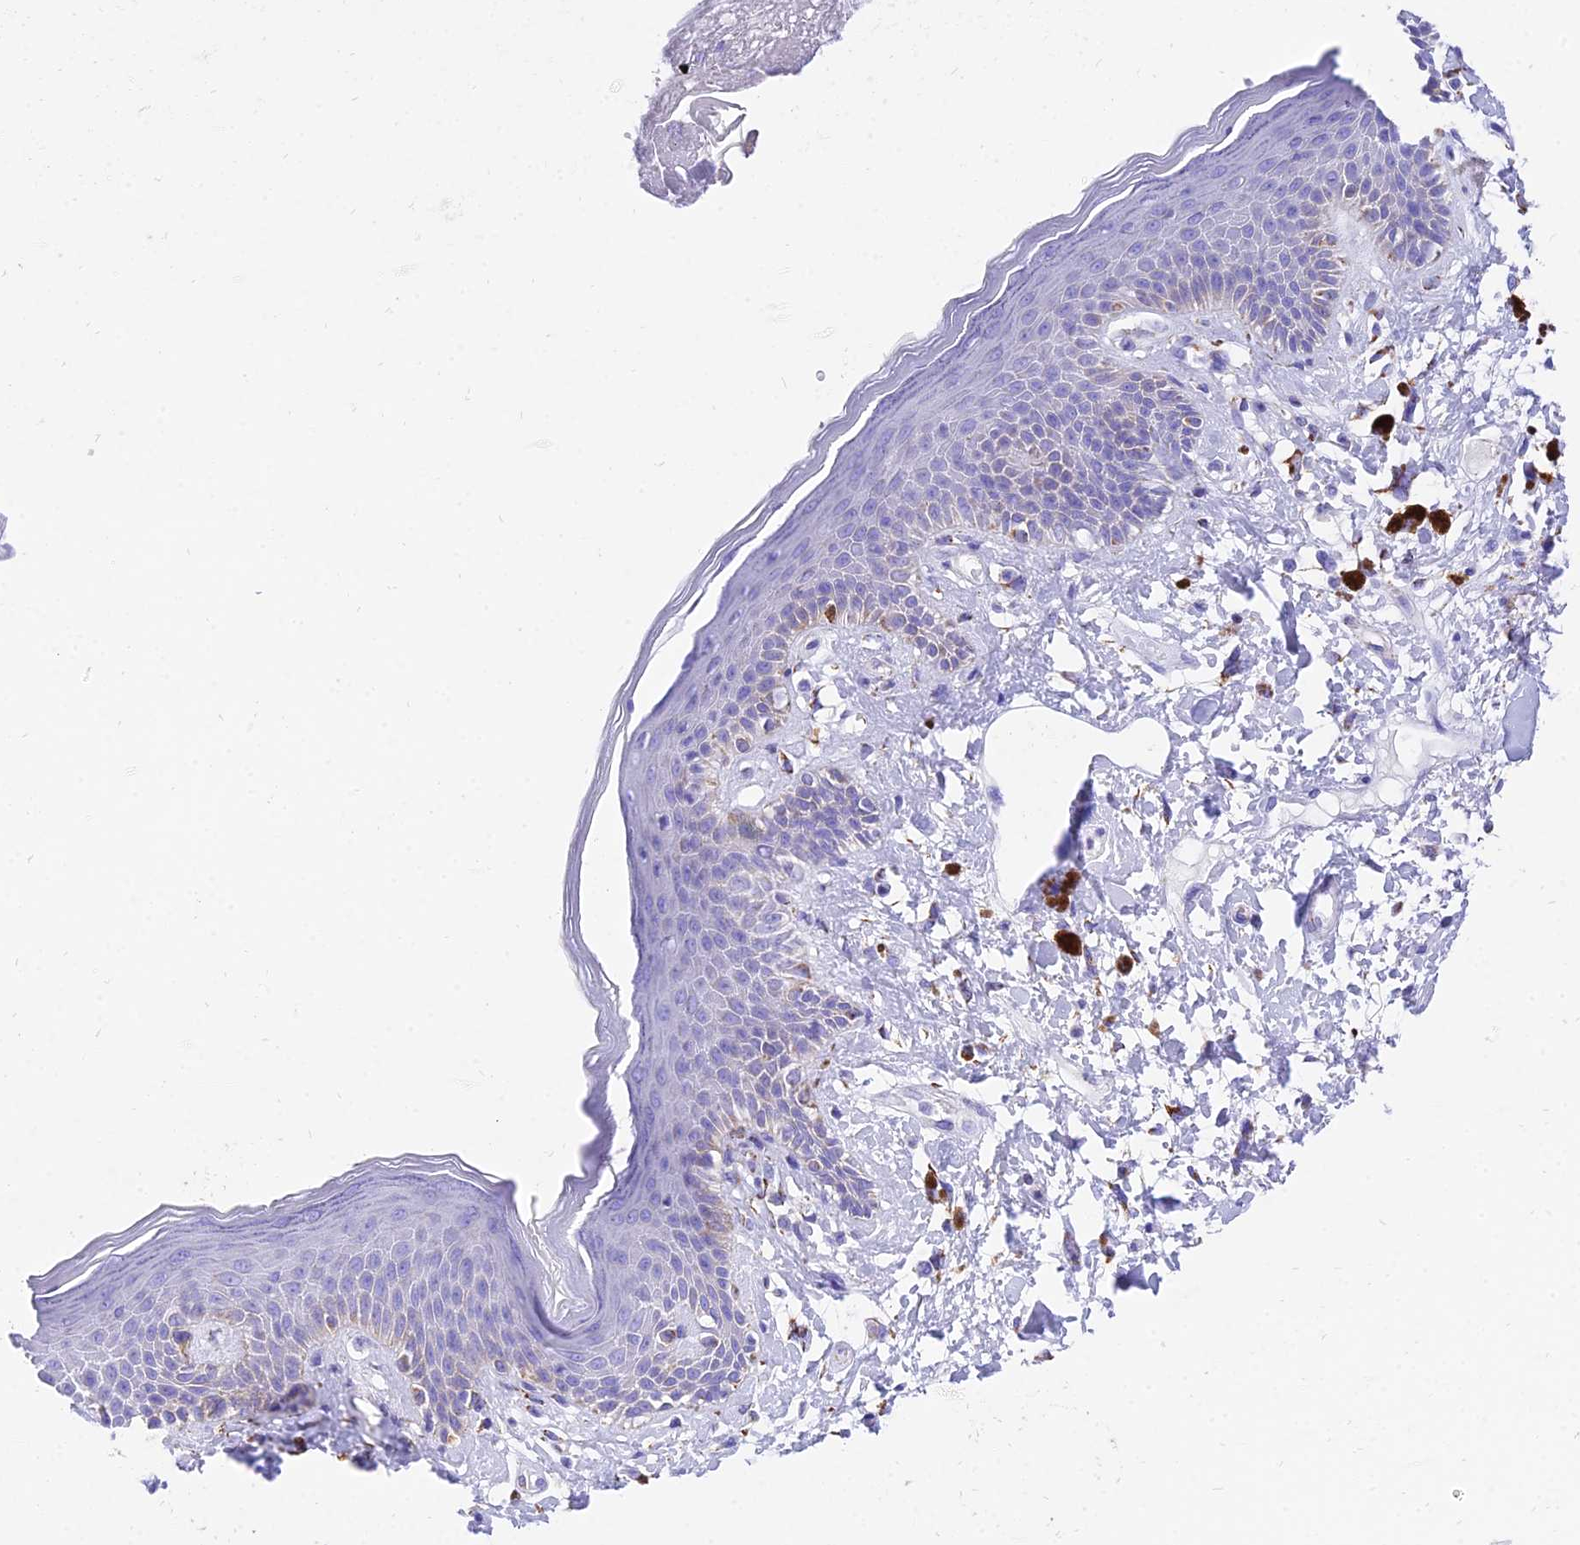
{"staining": {"intensity": "weak", "quantity": "<25%", "location": "cytoplasmic/membranous"}, "tissue": "skin", "cell_type": "Epidermal cells", "image_type": "normal", "snomed": [{"axis": "morphology", "description": "Normal tissue, NOS"}, {"axis": "topography", "description": "Anal"}], "caption": "High magnification brightfield microscopy of unremarkable skin stained with DAB (3,3'-diaminobenzidine) (brown) and counterstained with hematoxylin (blue): epidermal cells show no significant expression. Nuclei are stained in blue.", "gene": "PKN3", "patient": {"sex": "female", "age": 78}}